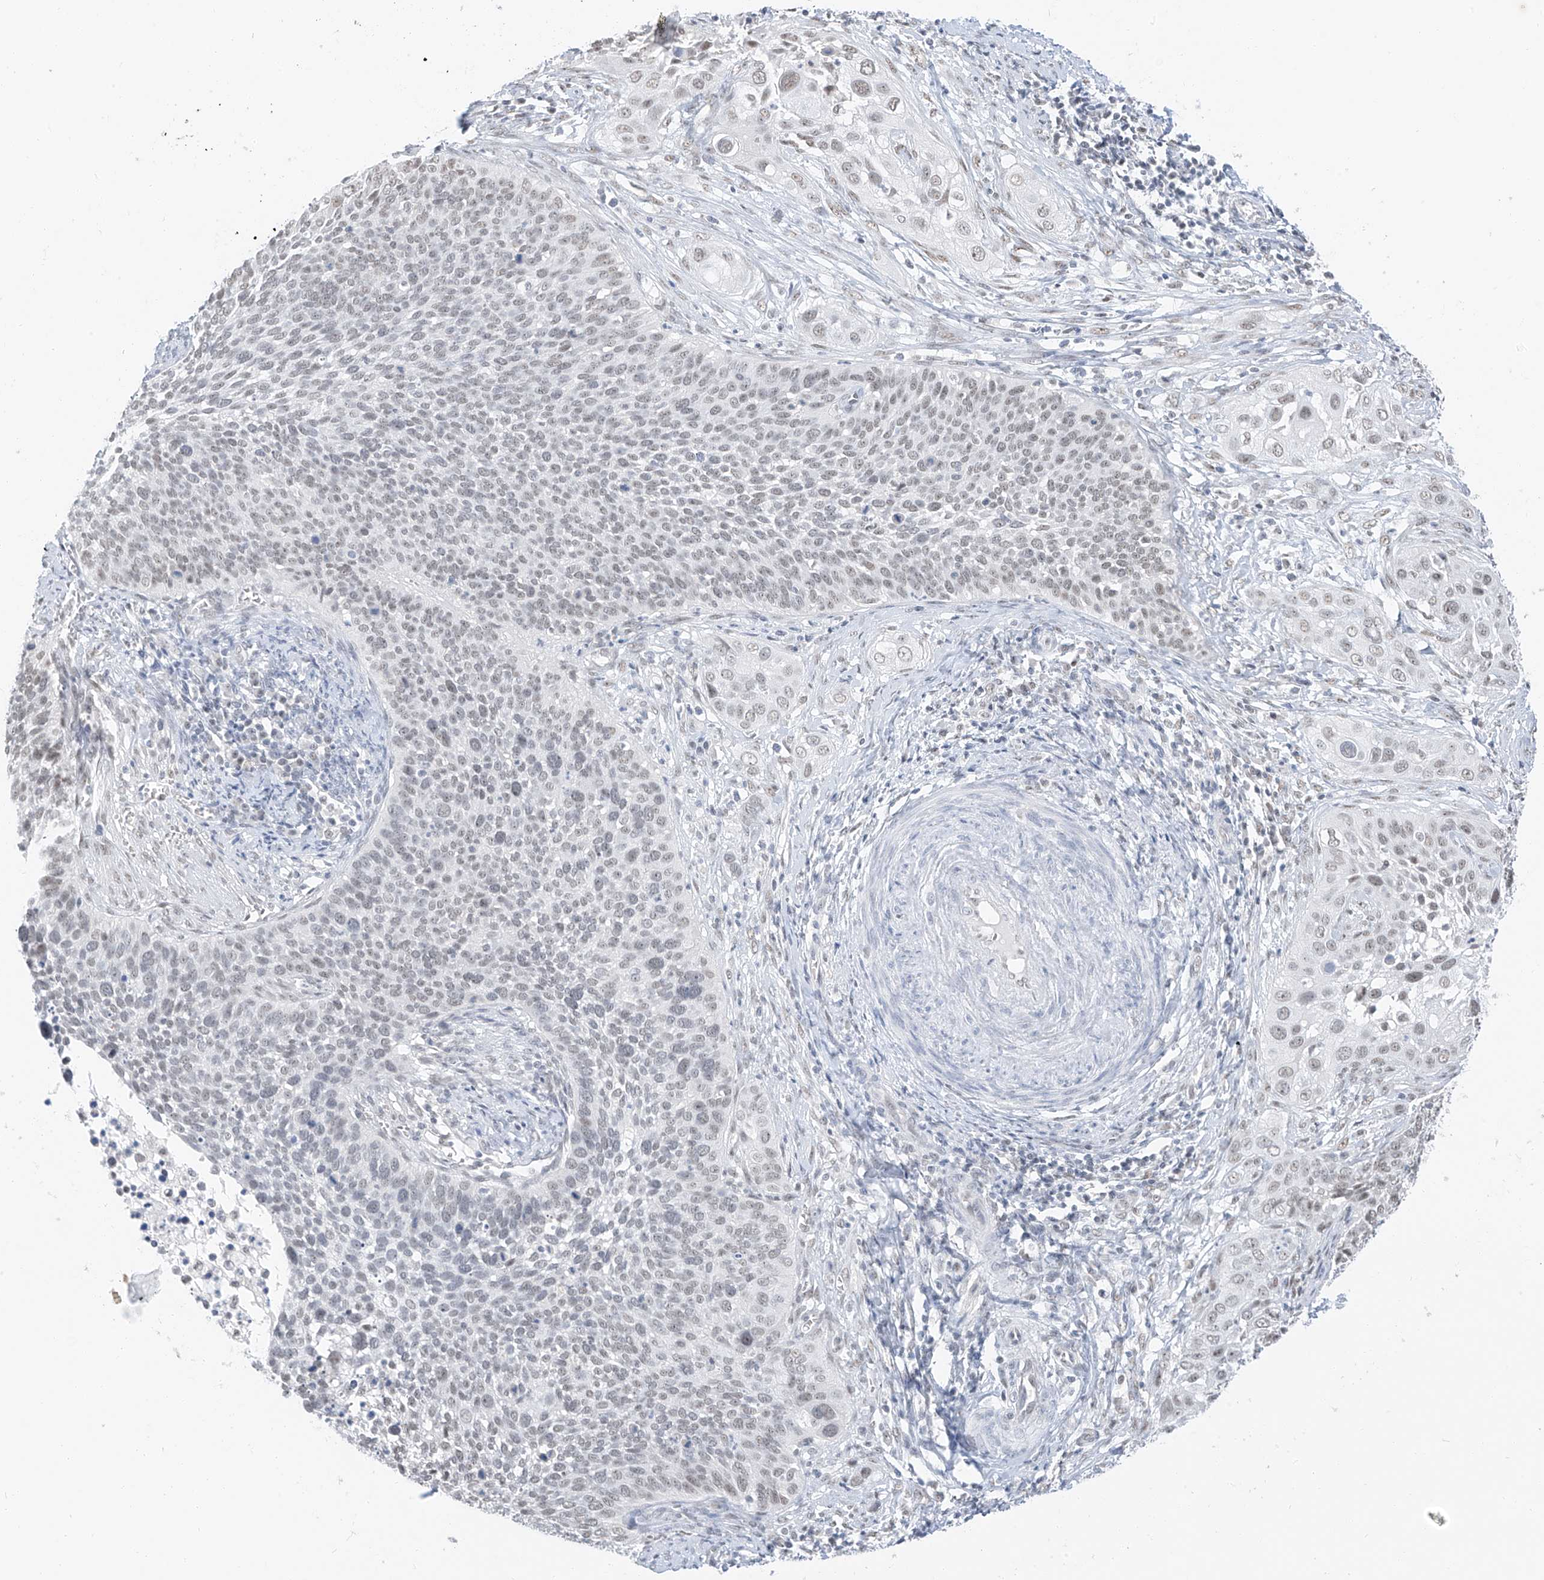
{"staining": {"intensity": "weak", "quantity": "<25%", "location": "nuclear"}, "tissue": "cervical cancer", "cell_type": "Tumor cells", "image_type": "cancer", "snomed": [{"axis": "morphology", "description": "Squamous cell carcinoma, NOS"}, {"axis": "topography", "description": "Cervix"}], "caption": "Tumor cells are negative for brown protein staining in cervical cancer (squamous cell carcinoma). Nuclei are stained in blue.", "gene": "PGC", "patient": {"sex": "female", "age": 34}}